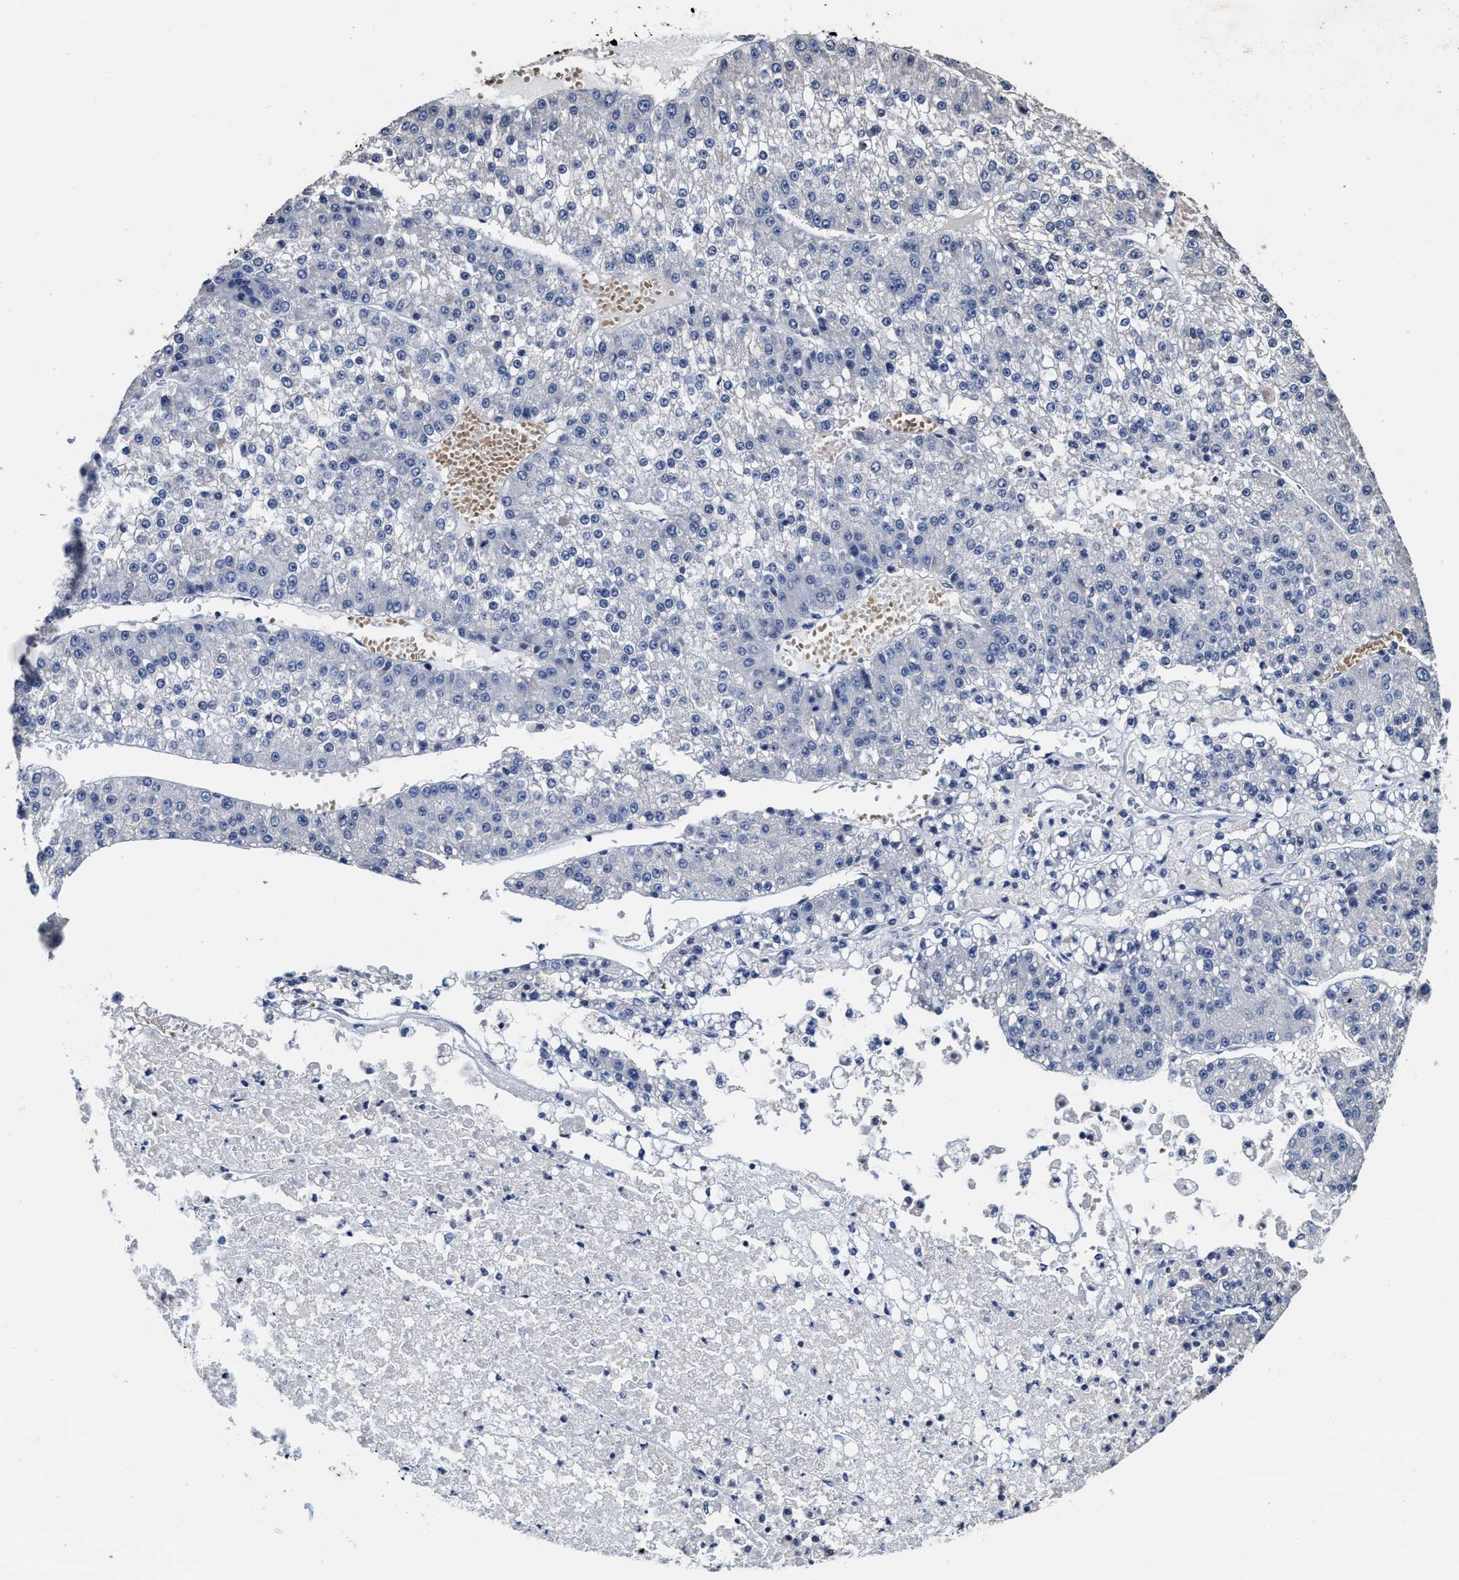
{"staining": {"intensity": "negative", "quantity": "none", "location": "none"}, "tissue": "liver cancer", "cell_type": "Tumor cells", "image_type": "cancer", "snomed": [{"axis": "morphology", "description": "Carcinoma, Hepatocellular, NOS"}, {"axis": "topography", "description": "Liver"}], "caption": "A histopathology image of human hepatocellular carcinoma (liver) is negative for staining in tumor cells.", "gene": "ZFAT", "patient": {"sex": "female", "age": 73}}